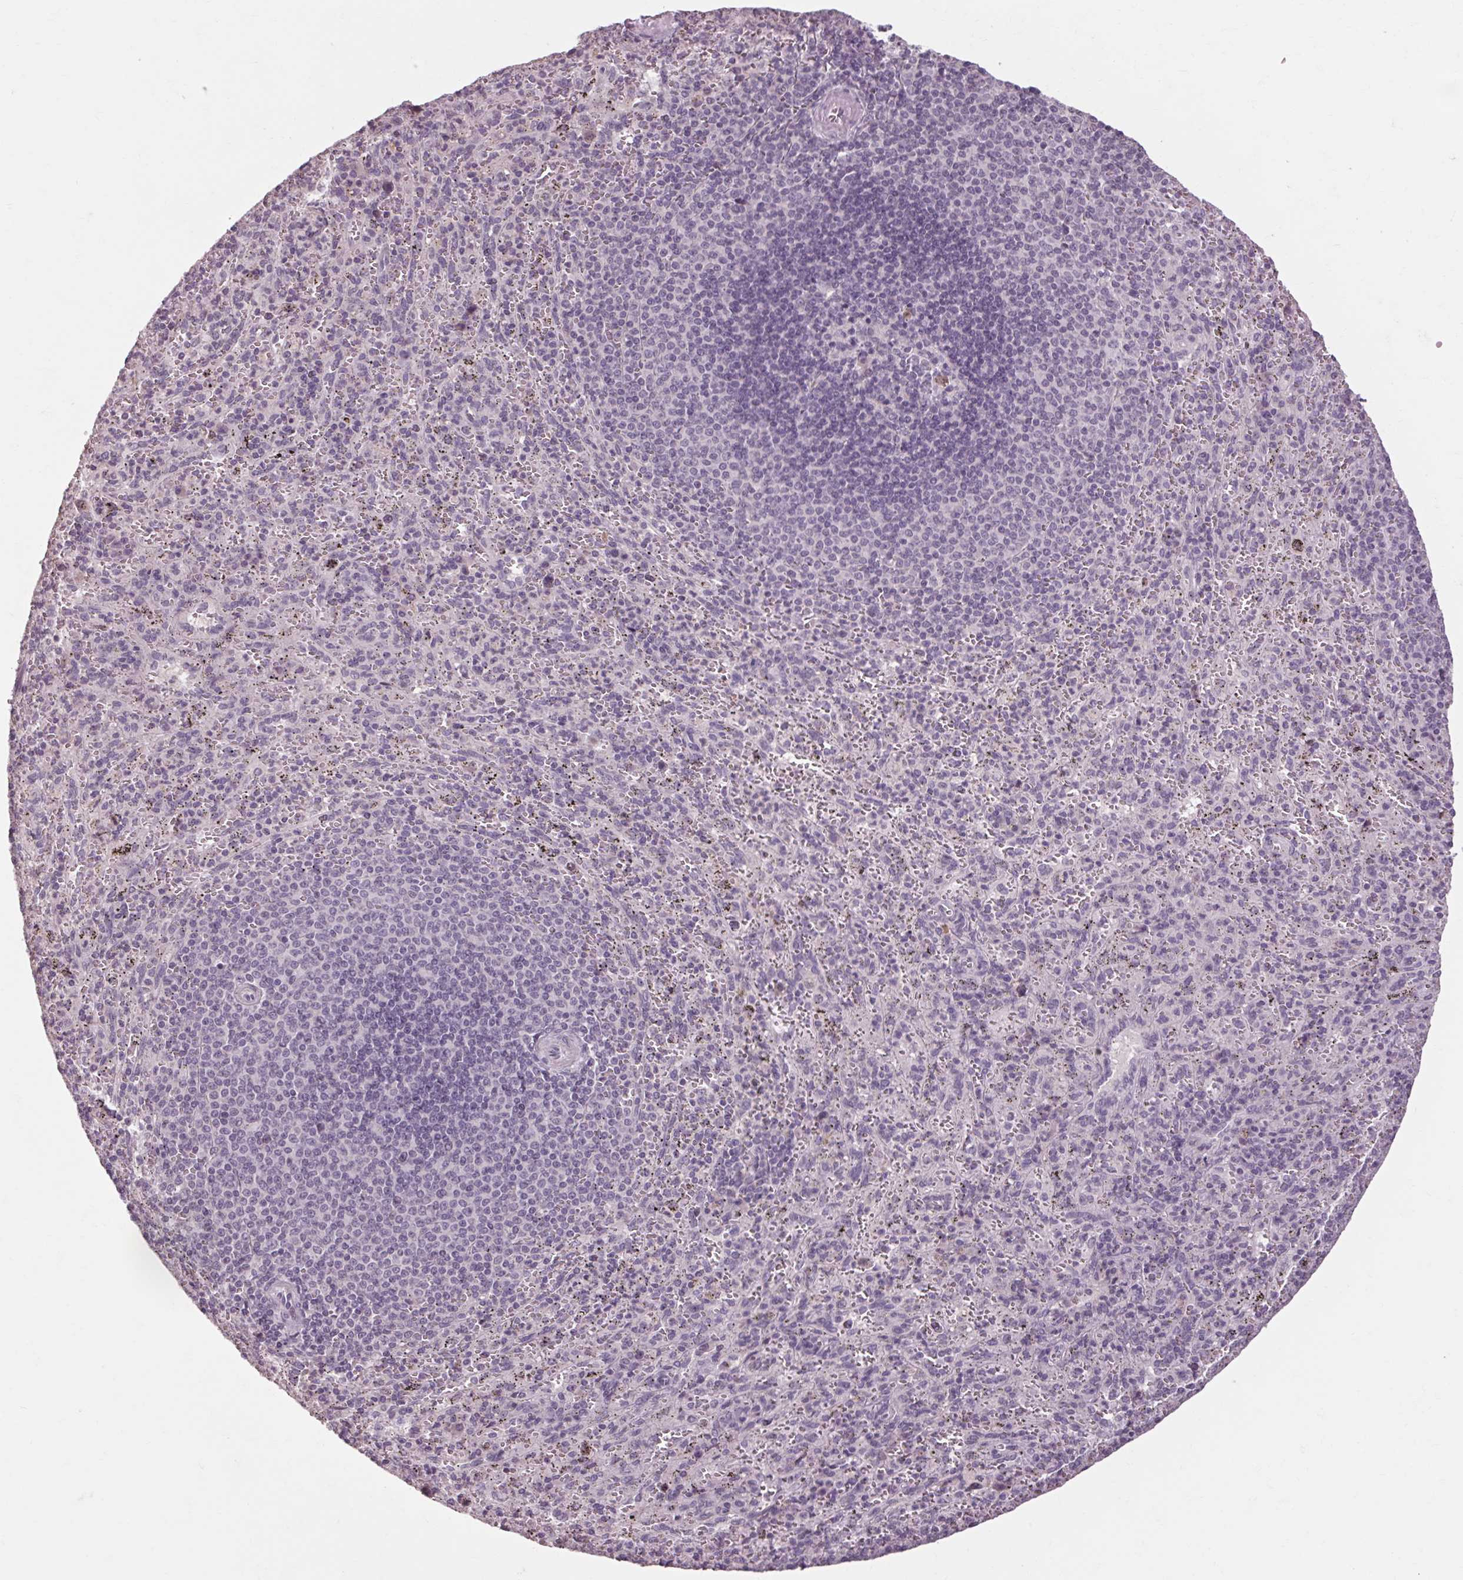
{"staining": {"intensity": "negative", "quantity": "none", "location": "none"}, "tissue": "spleen", "cell_type": "Cells in red pulp", "image_type": "normal", "snomed": [{"axis": "morphology", "description": "Normal tissue, NOS"}, {"axis": "topography", "description": "Spleen"}], "caption": "Cells in red pulp are negative for brown protein staining in benign spleen. The staining is performed using DAB brown chromogen with nuclei counter-stained in using hematoxylin.", "gene": "POMC", "patient": {"sex": "male", "age": 57}}